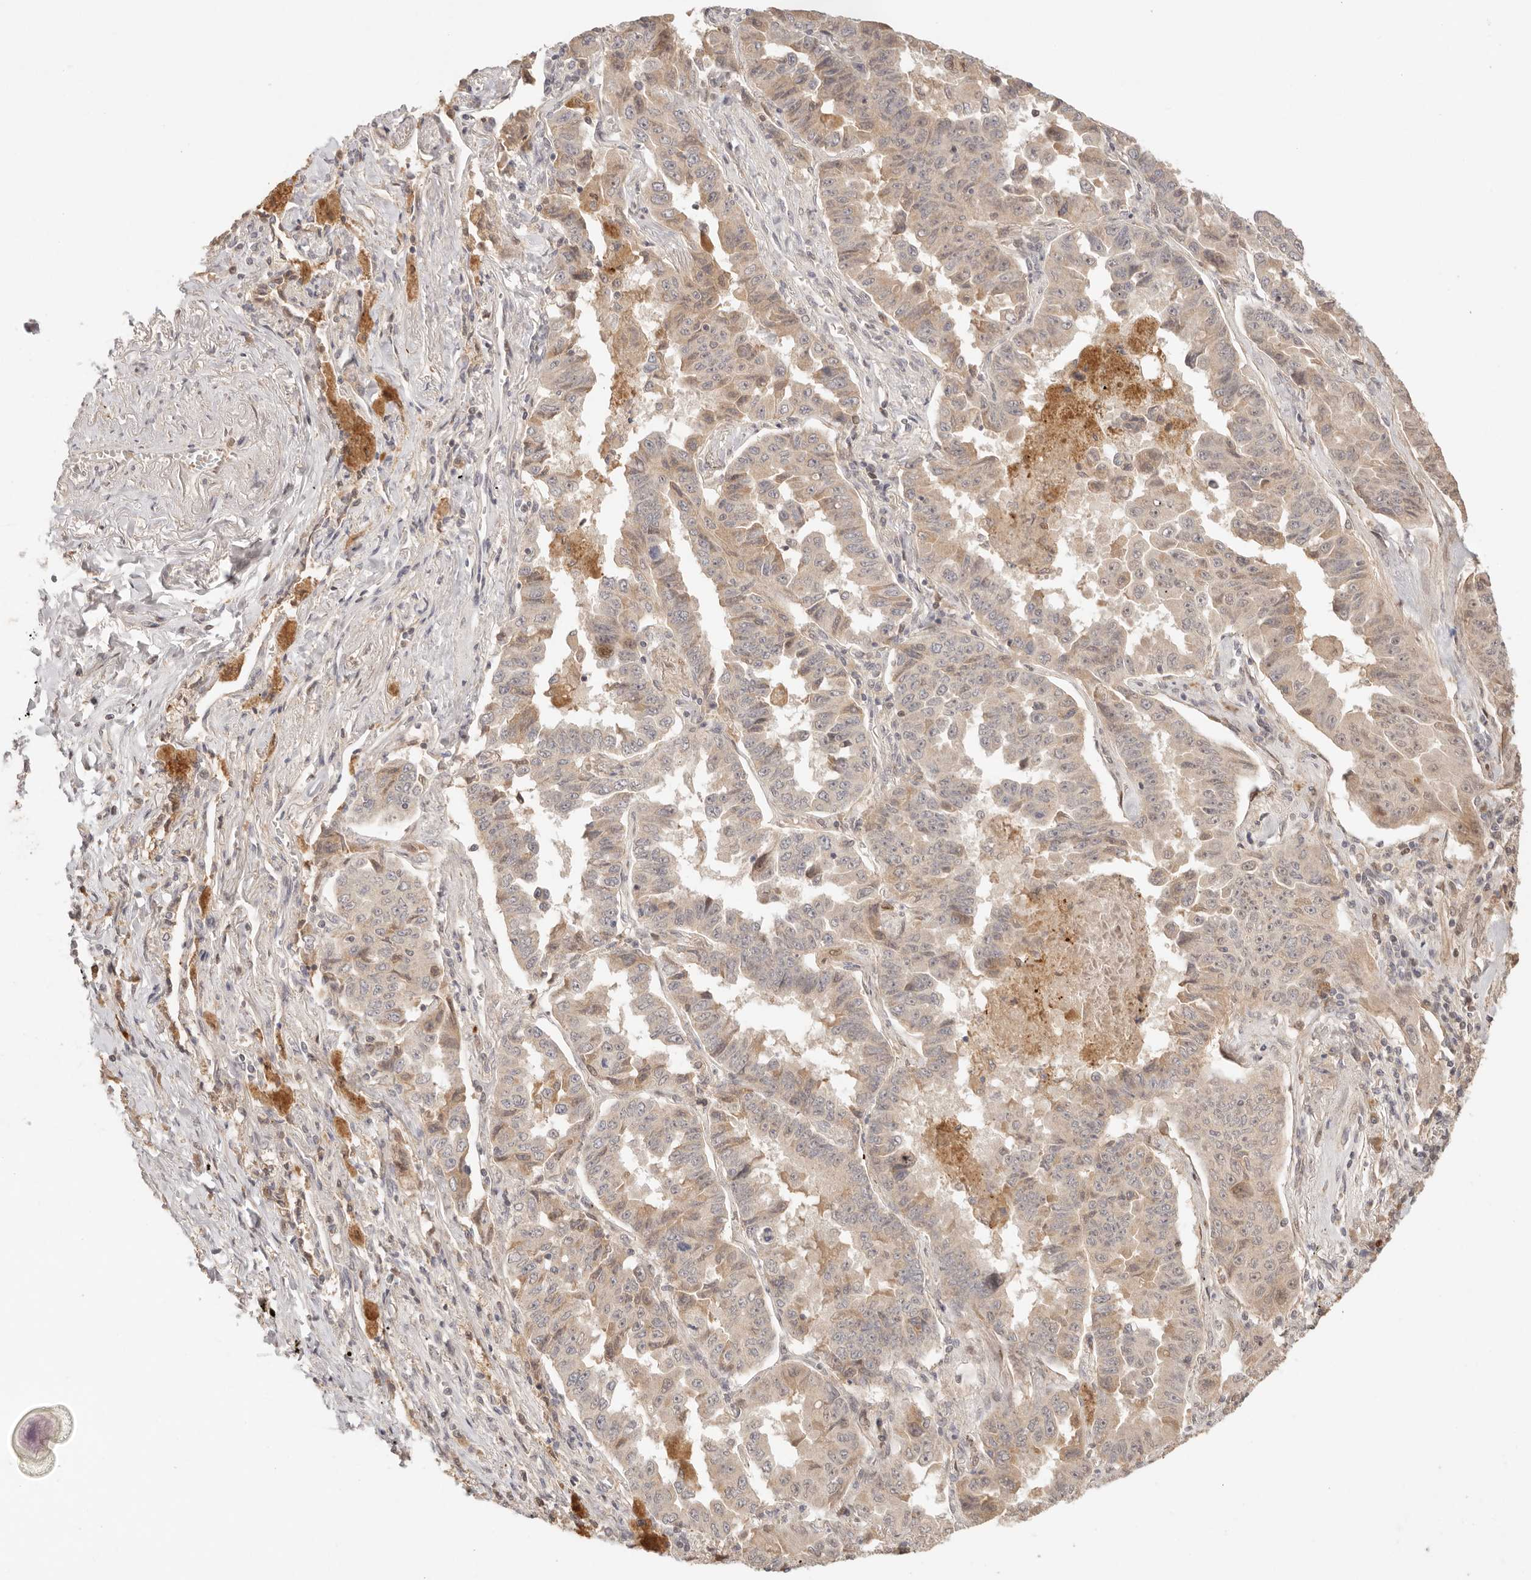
{"staining": {"intensity": "weak", "quantity": "25%-75%", "location": "cytoplasmic/membranous"}, "tissue": "lung cancer", "cell_type": "Tumor cells", "image_type": "cancer", "snomed": [{"axis": "morphology", "description": "Adenocarcinoma, NOS"}, {"axis": "topography", "description": "Lung"}], "caption": "This image exhibits immunohistochemistry (IHC) staining of human lung adenocarcinoma, with low weak cytoplasmic/membranous expression in about 25%-75% of tumor cells.", "gene": "PHLDA3", "patient": {"sex": "female", "age": 51}}